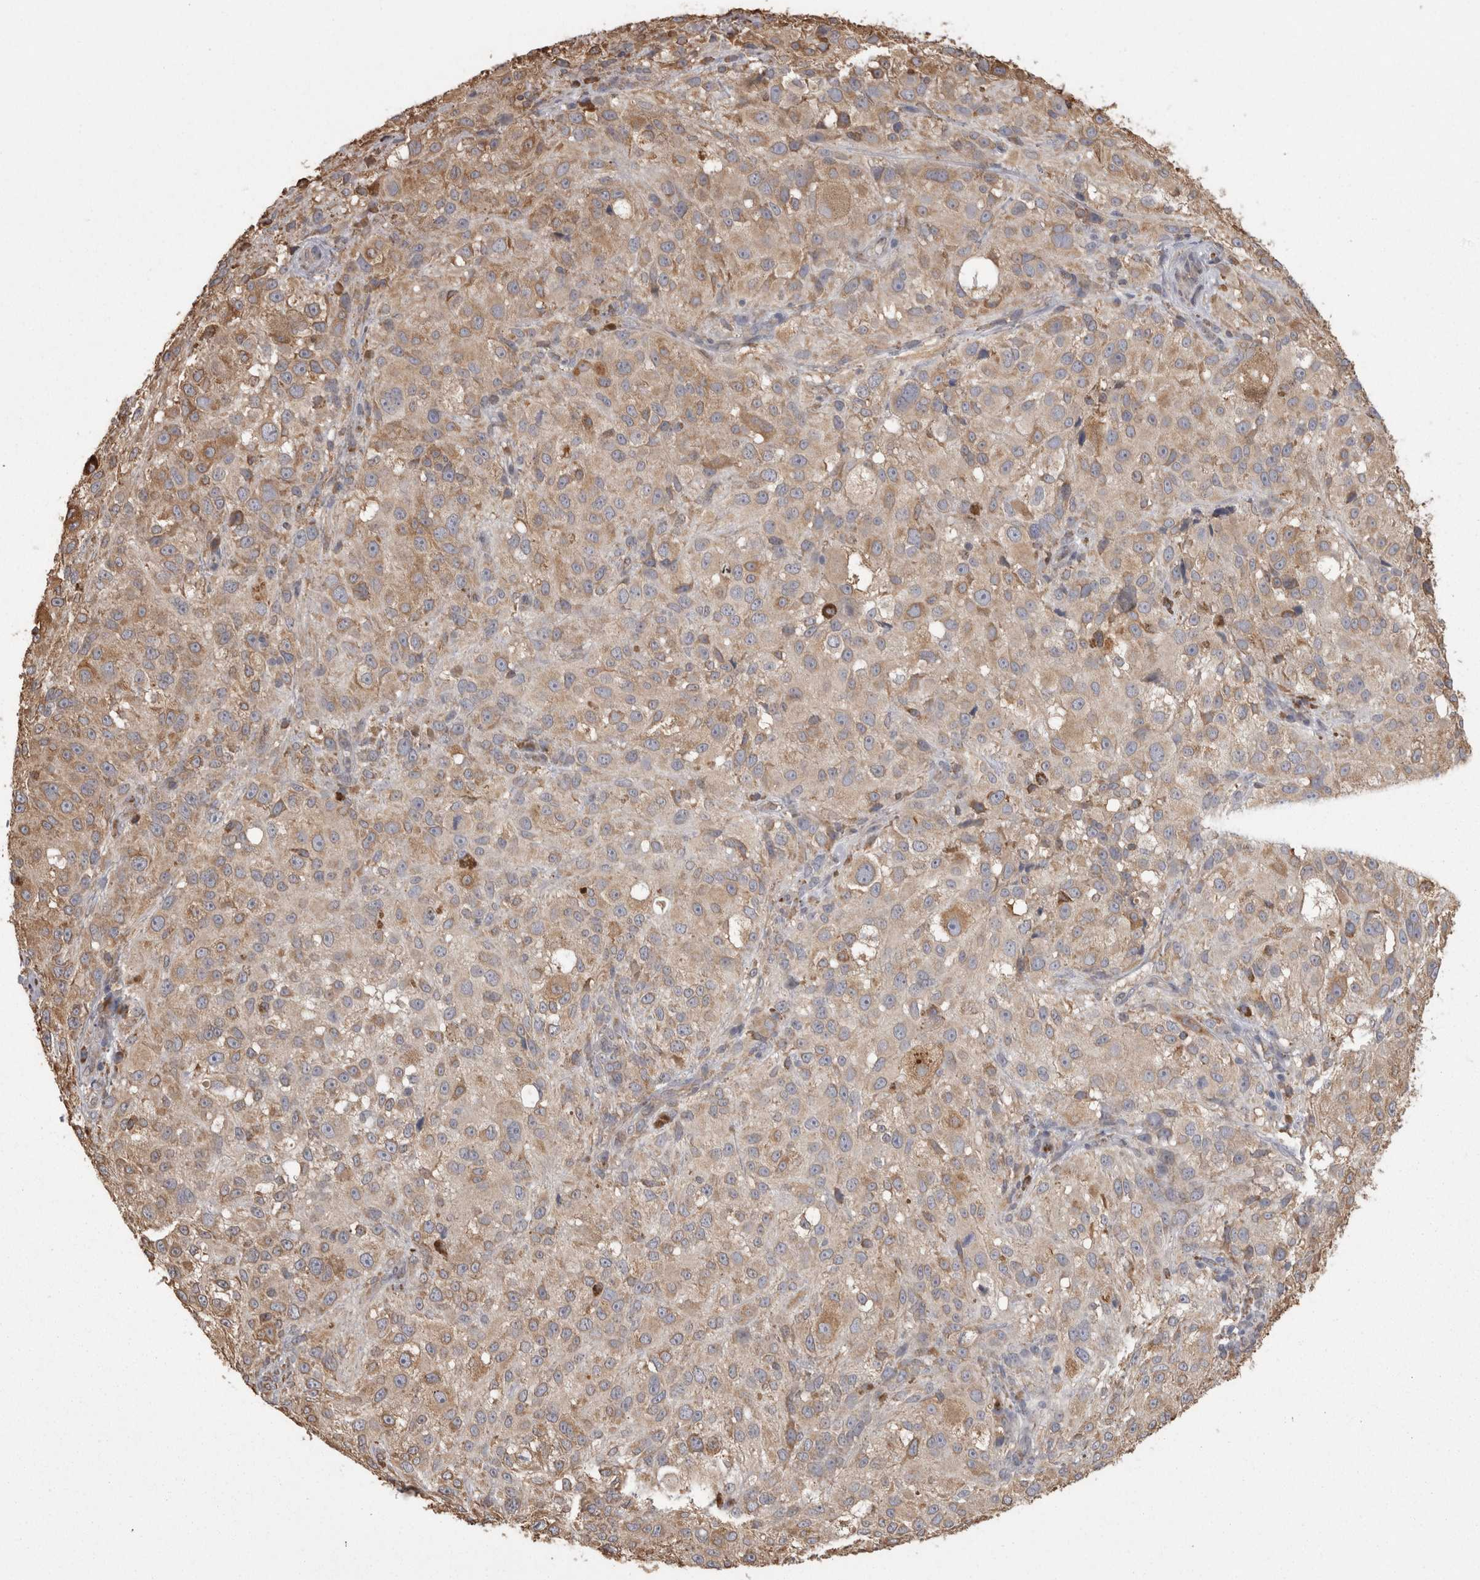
{"staining": {"intensity": "moderate", "quantity": "25%-75%", "location": "cytoplasmic/membranous"}, "tissue": "melanoma", "cell_type": "Tumor cells", "image_type": "cancer", "snomed": [{"axis": "morphology", "description": "Necrosis, NOS"}, {"axis": "morphology", "description": "Malignant melanoma, NOS"}, {"axis": "topography", "description": "Skin"}], "caption": "A brown stain labels moderate cytoplasmic/membranous positivity of a protein in melanoma tumor cells.", "gene": "PON2", "patient": {"sex": "female", "age": 87}}